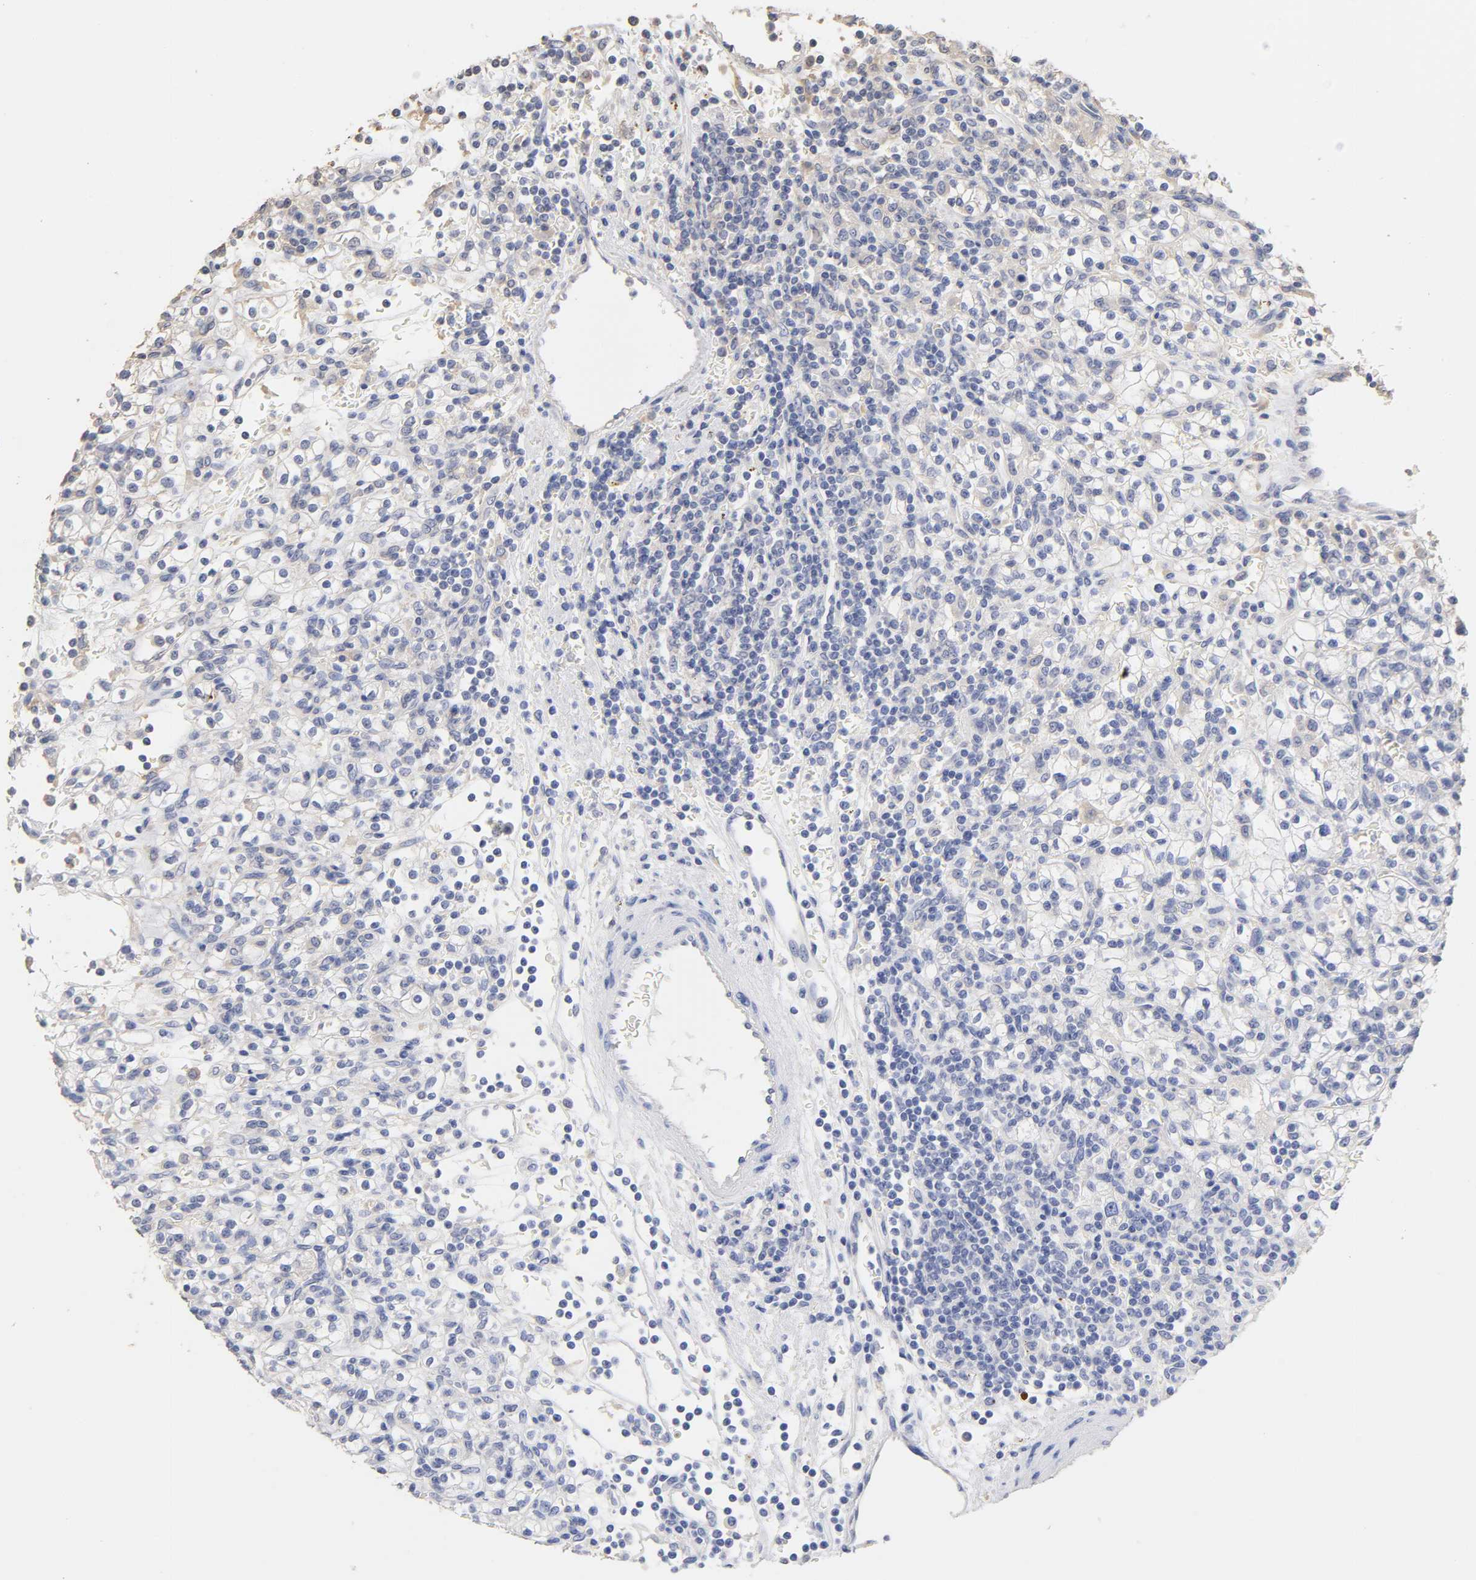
{"staining": {"intensity": "negative", "quantity": "none", "location": "none"}, "tissue": "renal cancer", "cell_type": "Tumor cells", "image_type": "cancer", "snomed": [{"axis": "morphology", "description": "Normal tissue, NOS"}, {"axis": "morphology", "description": "Adenocarcinoma, NOS"}, {"axis": "topography", "description": "Kidney"}], "caption": "IHC photomicrograph of neoplastic tissue: human renal cancer (adenocarcinoma) stained with DAB demonstrates no significant protein expression in tumor cells.", "gene": "VSIG4", "patient": {"sex": "female", "age": 55}}